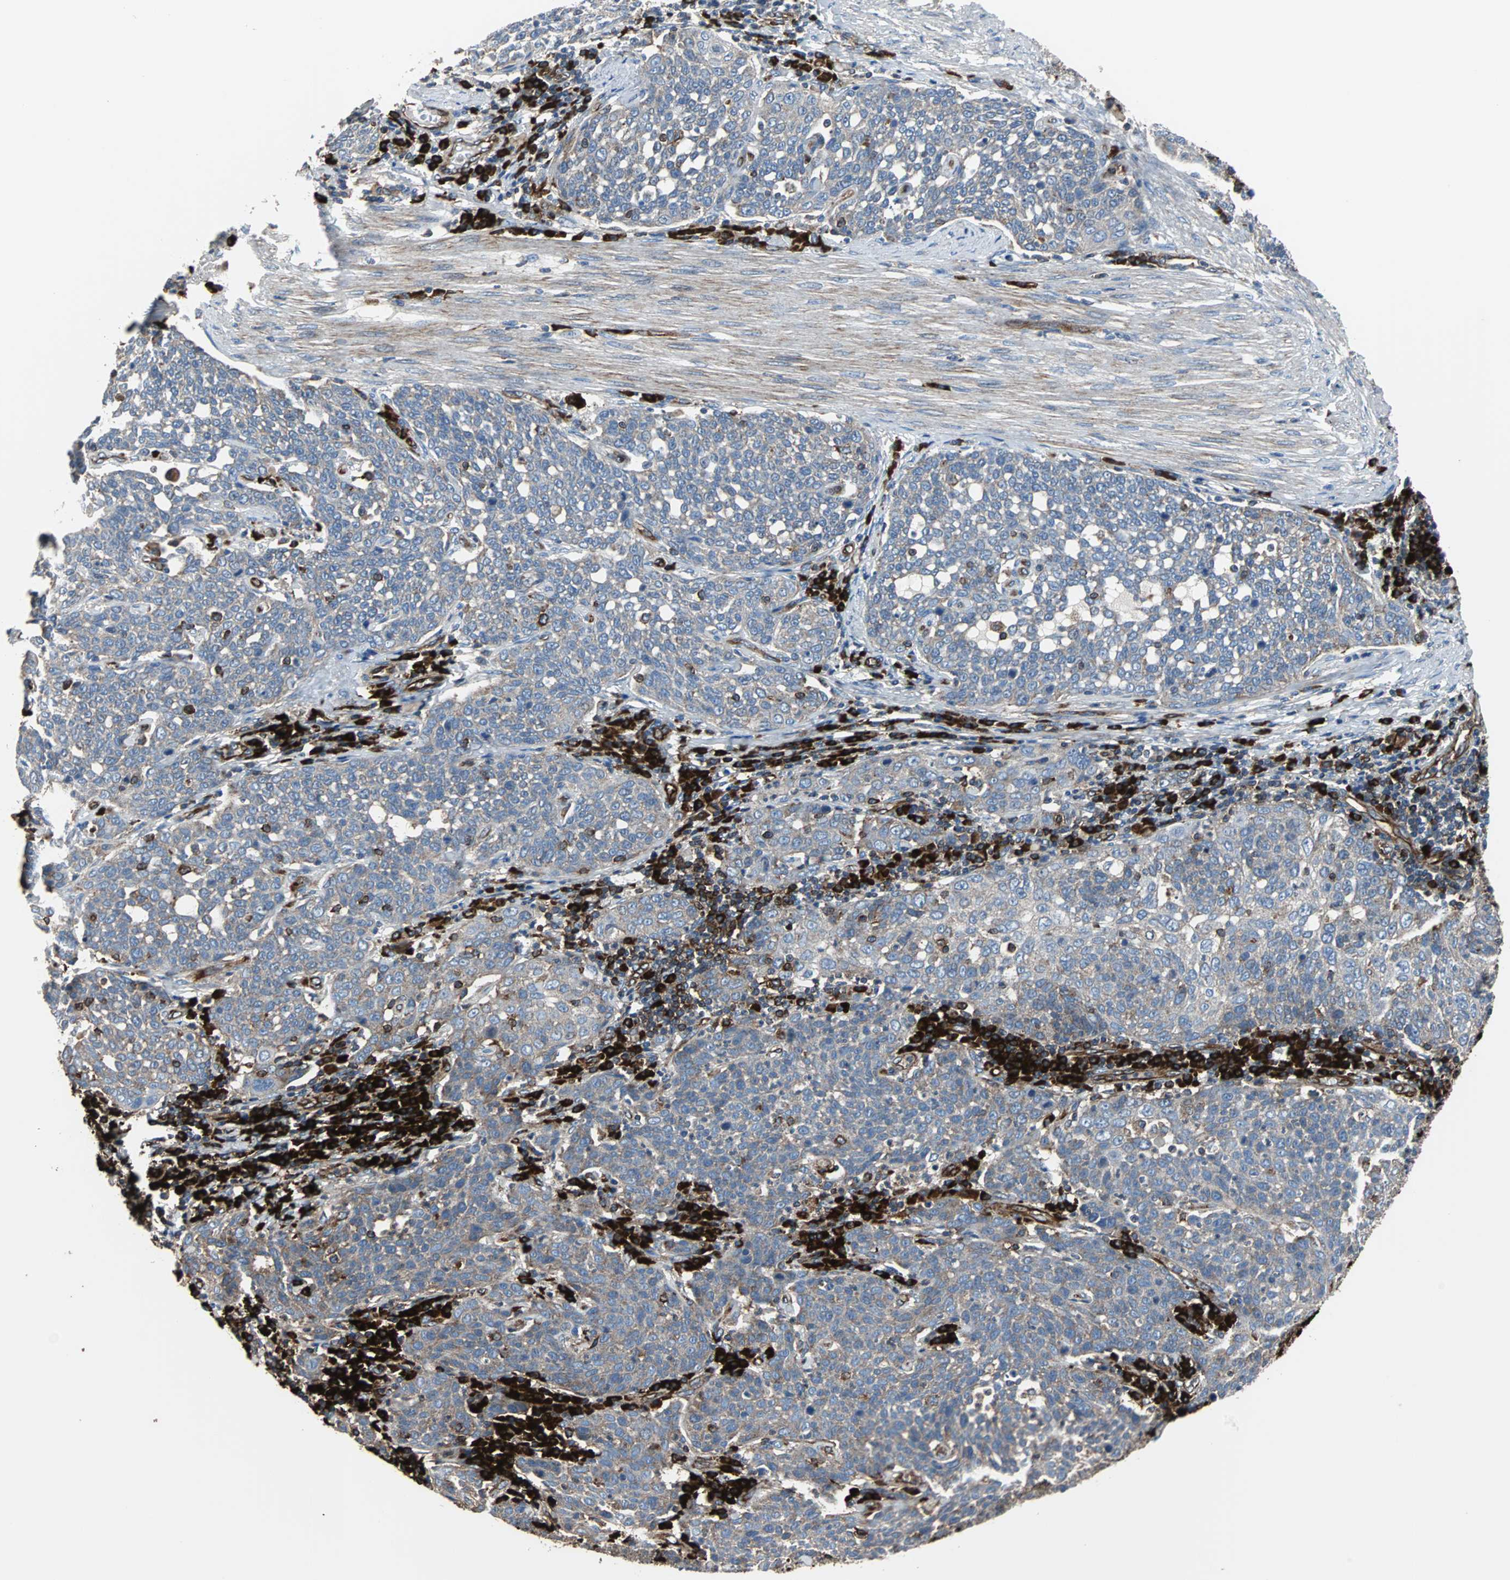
{"staining": {"intensity": "weak", "quantity": ">75%", "location": "cytoplasmic/membranous"}, "tissue": "cervical cancer", "cell_type": "Tumor cells", "image_type": "cancer", "snomed": [{"axis": "morphology", "description": "Squamous cell carcinoma, NOS"}, {"axis": "topography", "description": "Cervix"}], "caption": "Approximately >75% of tumor cells in human squamous cell carcinoma (cervical) demonstrate weak cytoplasmic/membranous protein staining as visualized by brown immunohistochemical staining.", "gene": "PLCG2", "patient": {"sex": "female", "age": 34}}